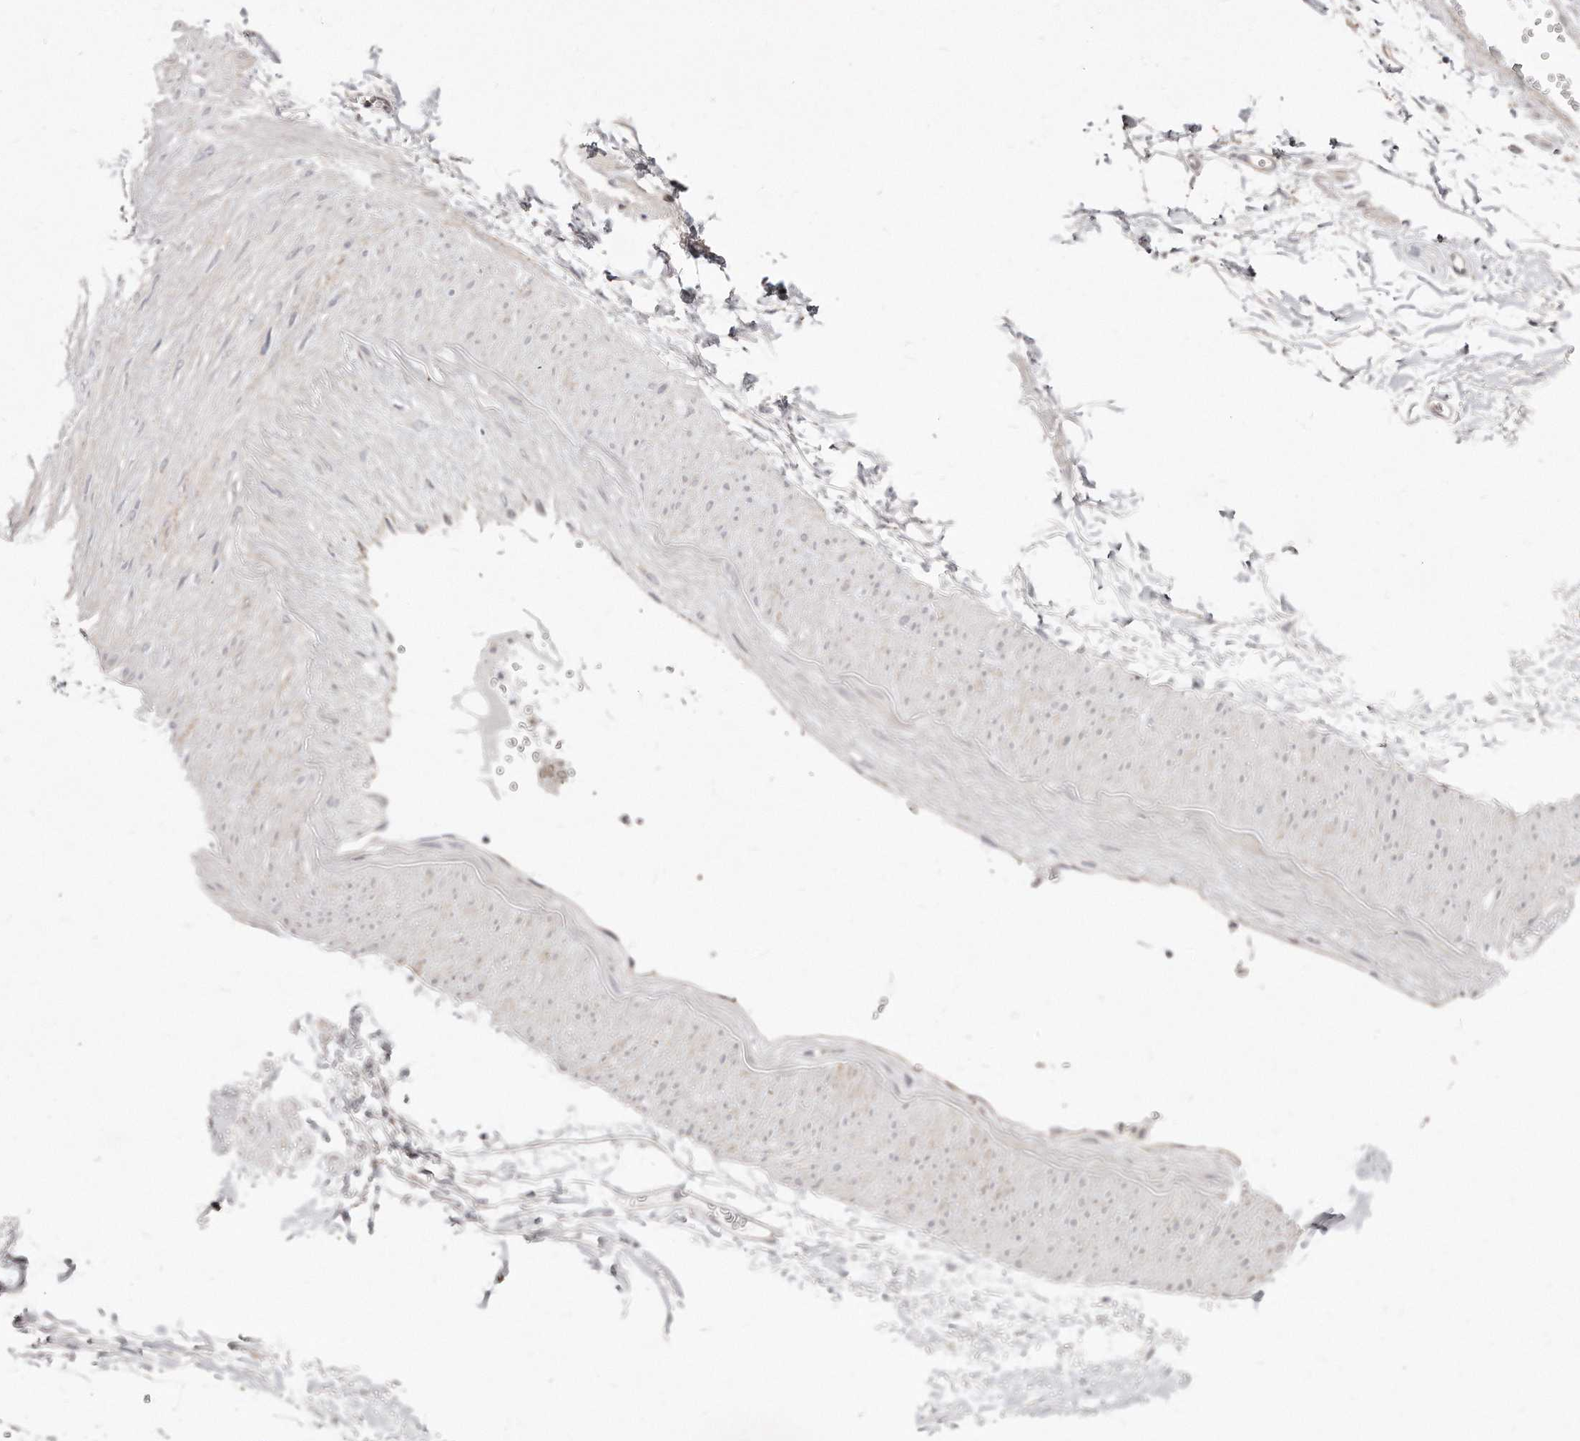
{"staining": {"intensity": "weak", "quantity": "<25%", "location": "nuclear"}, "tissue": "adipose tissue", "cell_type": "Adipocytes", "image_type": "normal", "snomed": [{"axis": "morphology", "description": "Normal tissue, NOS"}, {"axis": "morphology", "description": "Adenocarcinoma, NOS"}, {"axis": "topography", "description": "Pancreas"}, {"axis": "topography", "description": "Peripheral nerve tissue"}], "caption": "This is an immunohistochemistry photomicrograph of benign human adipose tissue. There is no staining in adipocytes.", "gene": "CASZ1", "patient": {"sex": "male", "age": 59}}